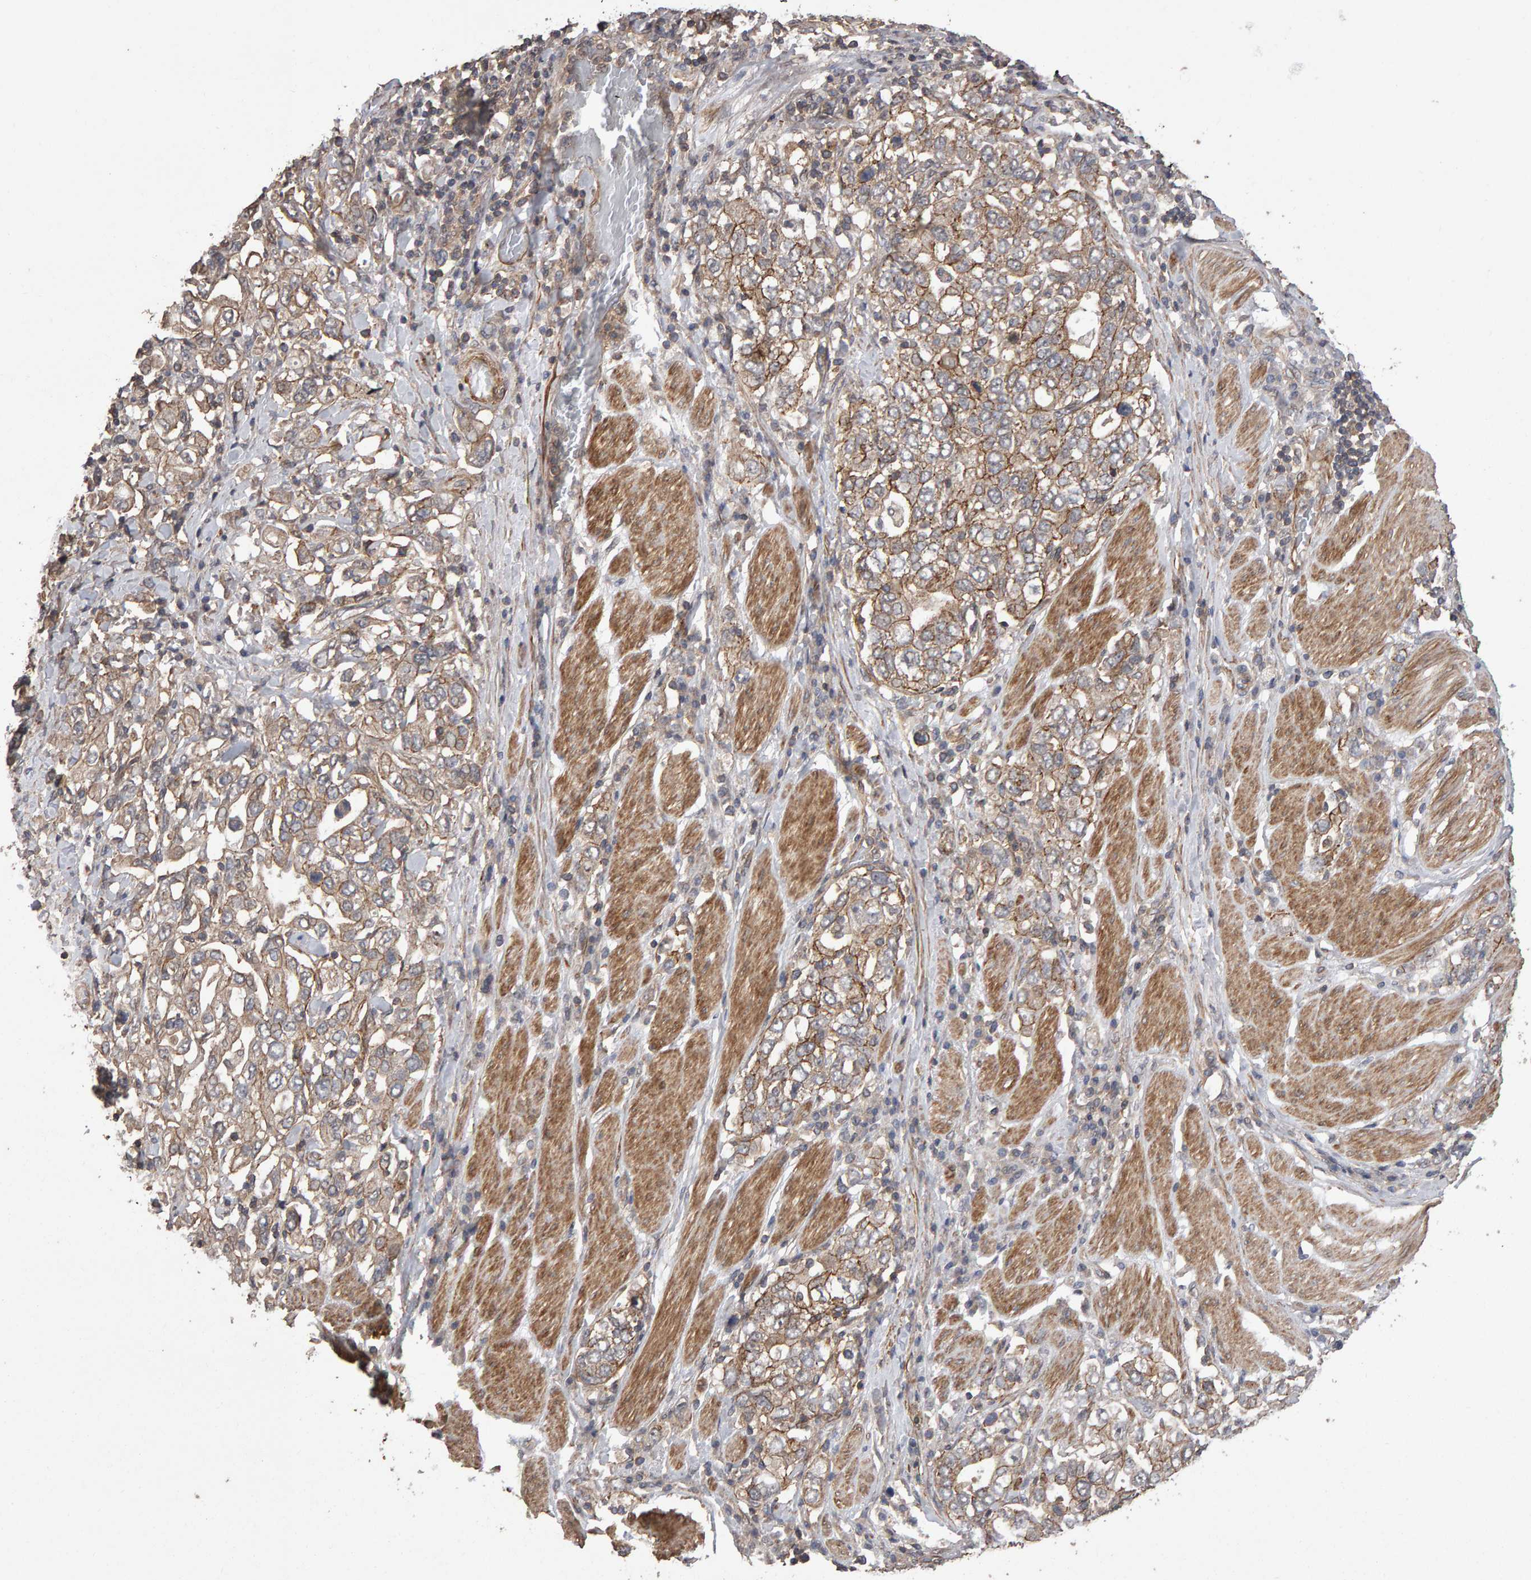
{"staining": {"intensity": "moderate", "quantity": ">75%", "location": "cytoplasmic/membranous"}, "tissue": "stomach cancer", "cell_type": "Tumor cells", "image_type": "cancer", "snomed": [{"axis": "morphology", "description": "Adenocarcinoma, NOS"}, {"axis": "topography", "description": "Stomach, upper"}], "caption": "This is an image of immunohistochemistry staining of adenocarcinoma (stomach), which shows moderate positivity in the cytoplasmic/membranous of tumor cells.", "gene": "SCRIB", "patient": {"sex": "male", "age": 62}}